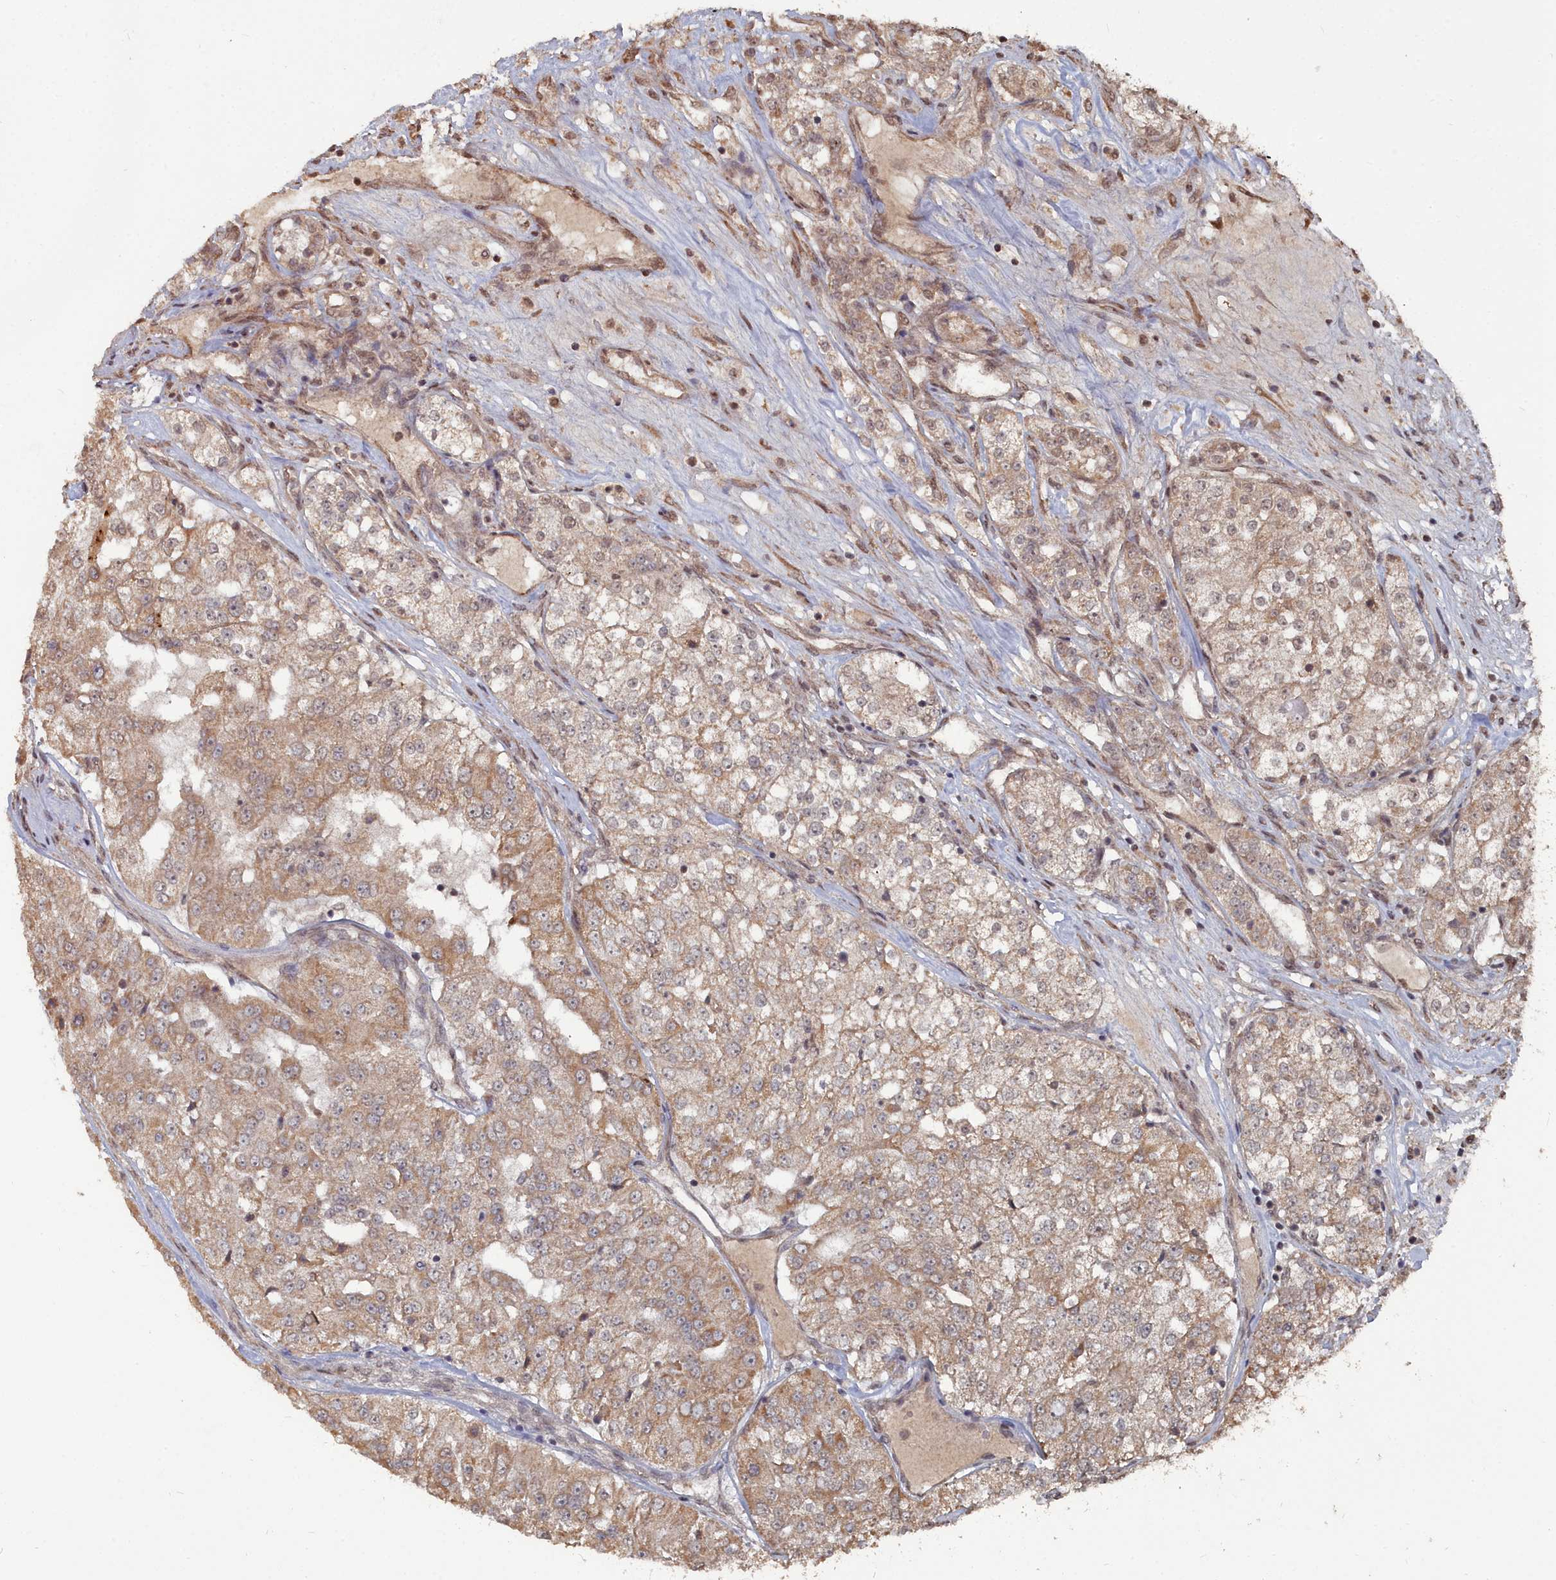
{"staining": {"intensity": "moderate", "quantity": ">75%", "location": "cytoplasmic/membranous"}, "tissue": "renal cancer", "cell_type": "Tumor cells", "image_type": "cancer", "snomed": [{"axis": "morphology", "description": "Adenocarcinoma, NOS"}, {"axis": "topography", "description": "Kidney"}], "caption": "Adenocarcinoma (renal) was stained to show a protein in brown. There is medium levels of moderate cytoplasmic/membranous positivity in approximately >75% of tumor cells.", "gene": "CCNP", "patient": {"sex": "female", "age": 63}}